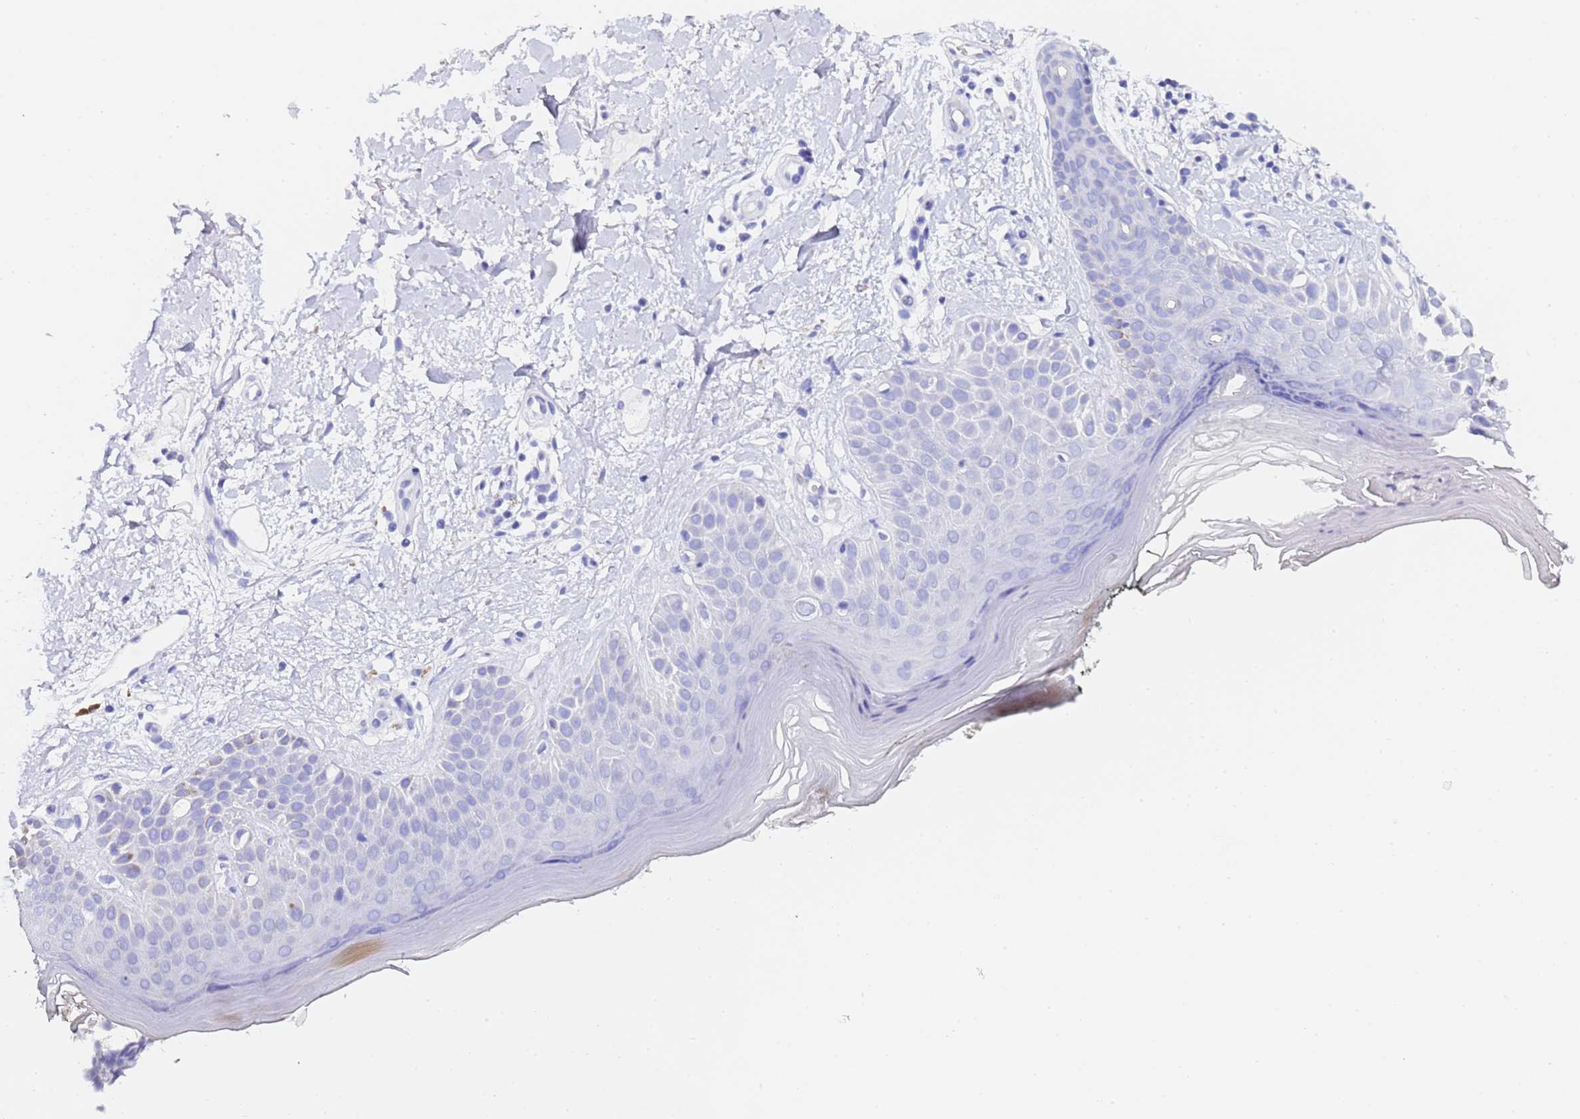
{"staining": {"intensity": "negative", "quantity": "none", "location": "none"}, "tissue": "skin", "cell_type": "Fibroblasts", "image_type": "normal", "snomed": [{"axis": "morphology", "description": "Normal tissue, NOS"}, {"axis": "topography", "description": "Skin"}], "caption": "IHC of normal skin reveals no positivity in fibroblasts.", "gene": "GABRA1", "patient": {"sex": "female", "age": 64}}